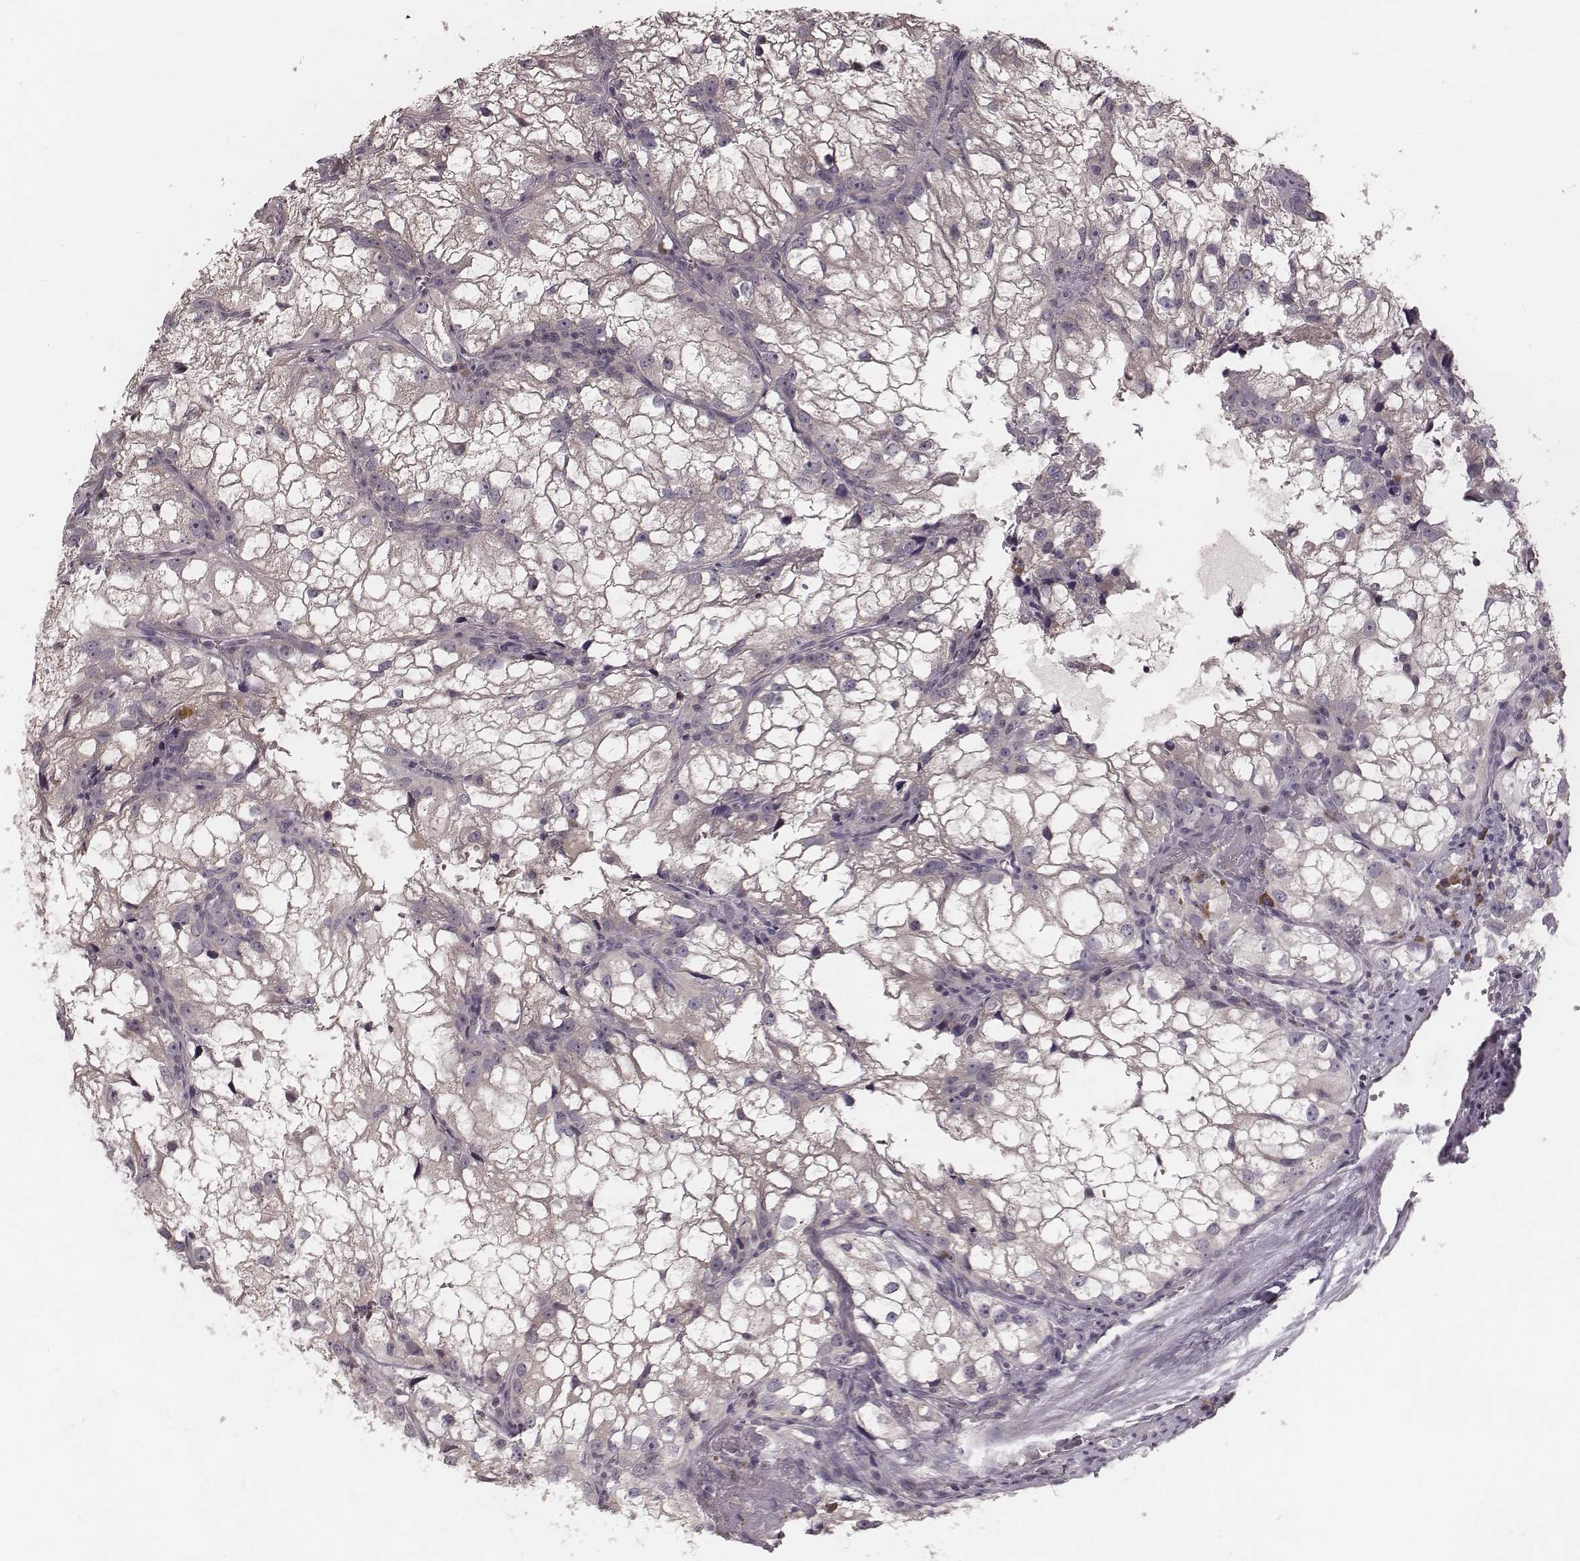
{"staining": {"intensity": "negative", "quantity": "none", "location": "none"}, "tissue": "renal cancer", "cell_type": "Tumor cells", "image_type": "cancer", "snomed": [{"axis": "morphology", "description": "Adenocarcinoma, NOS"}, {"axis": "topography", "description": "Kidney"}], "caption": "Immunohistochemistry photomicrograph of human renal cancer stained for a protein (brown), which reveals no expression in tumor cells.", "gene": "P2RX5", "patient": {"sex": "male", "age": 59}}